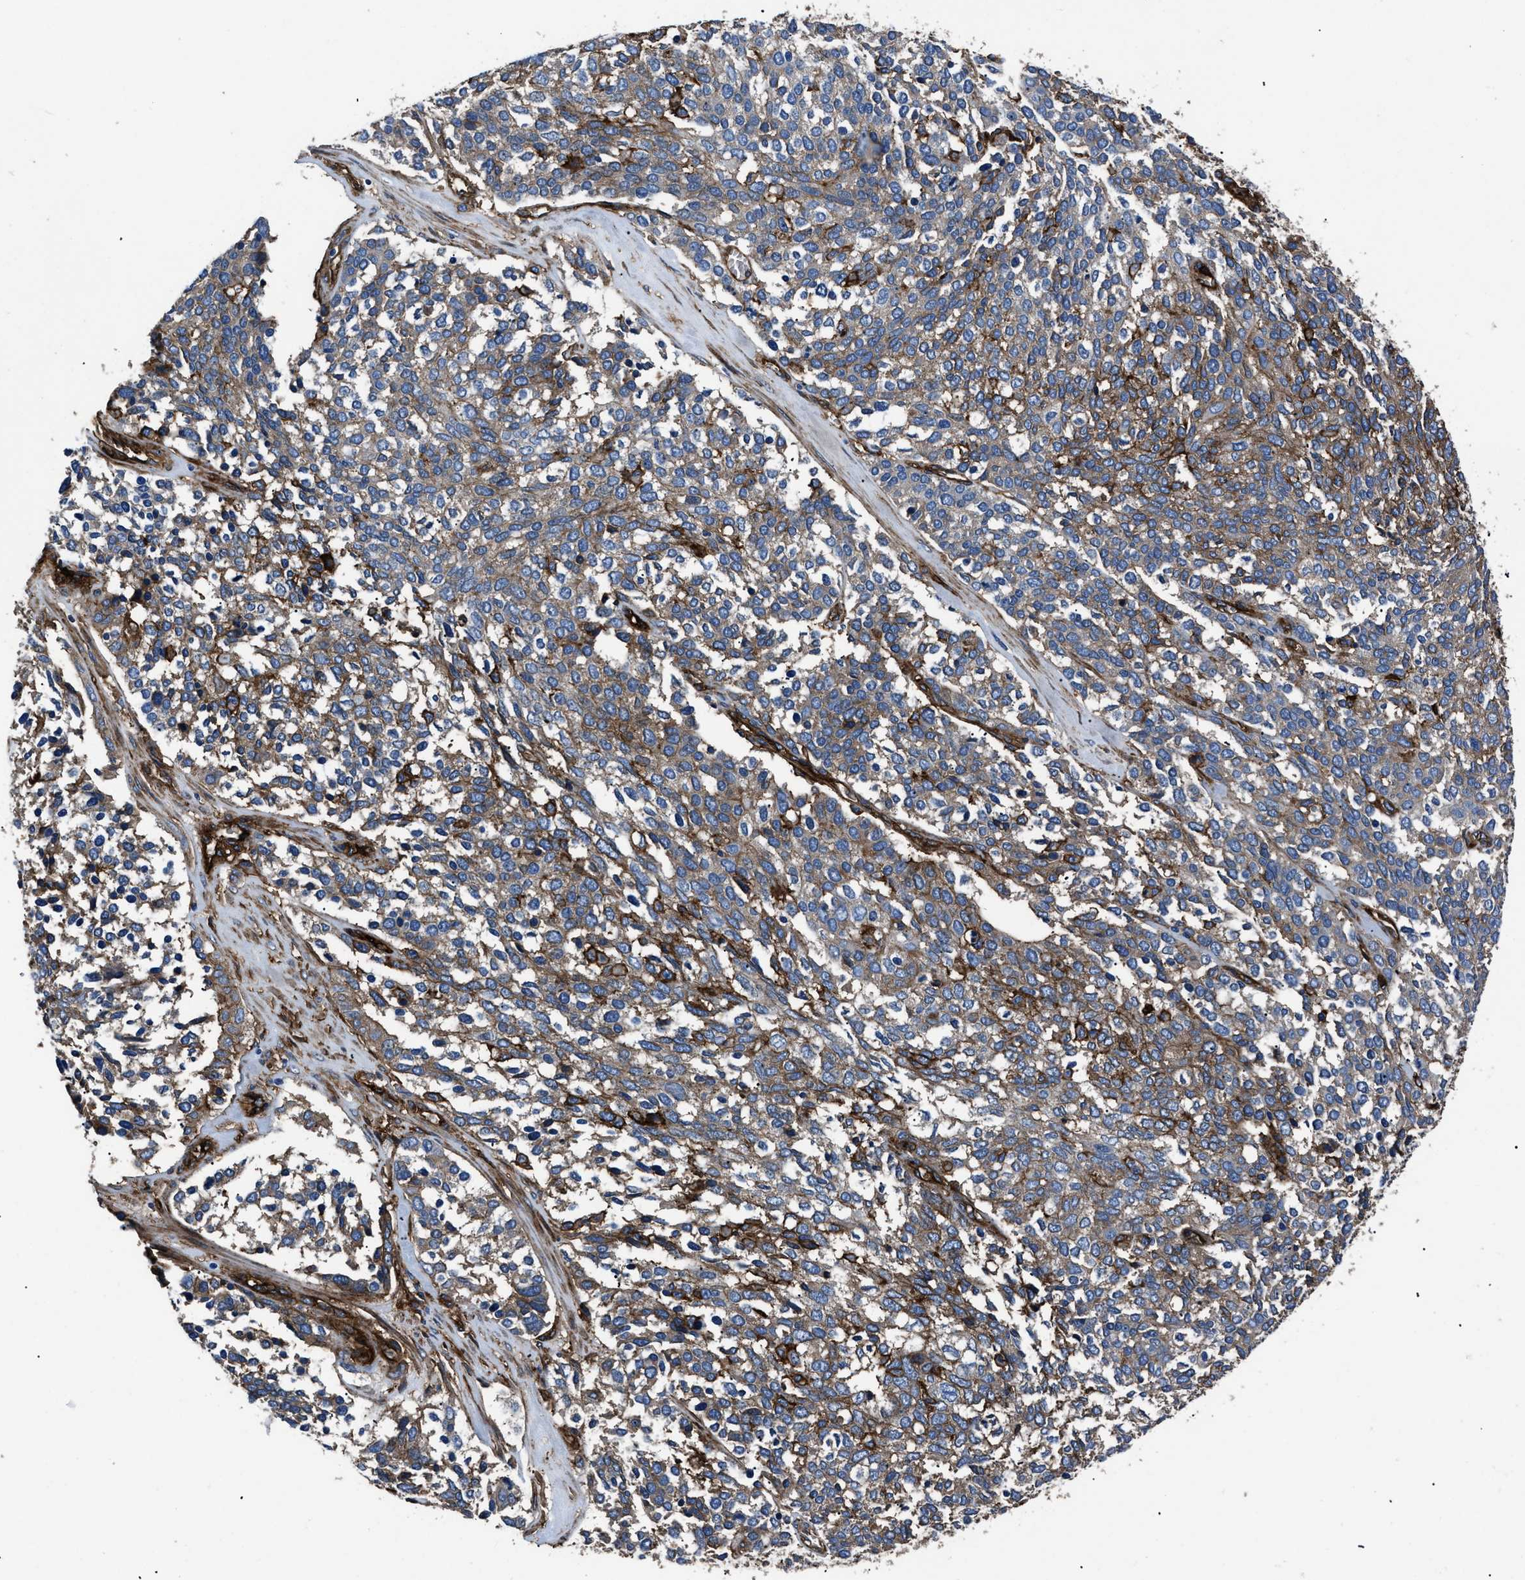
{"staining": {"intensity": "moderate", "quantity": "25%-75%", "location": "cytoplasmic/membranous"}, "tissue": "ovarian cancer", "cell_type": "Tumor cells", "image_type": "cancer", "snomed": [{"axis": "morphology", "description": "Cystadenocarcinoma, serous, NOS"}, {"axis": "topography", "description": "Ovary"}], "caption": "Tumor cells display moderate cytoplasmic/membranous expression in about 25%-75% of cells in ovarian serous cystadenocarcinoma.", "gene": "CD276", "patient": {"sex": "female", "age": 44}}